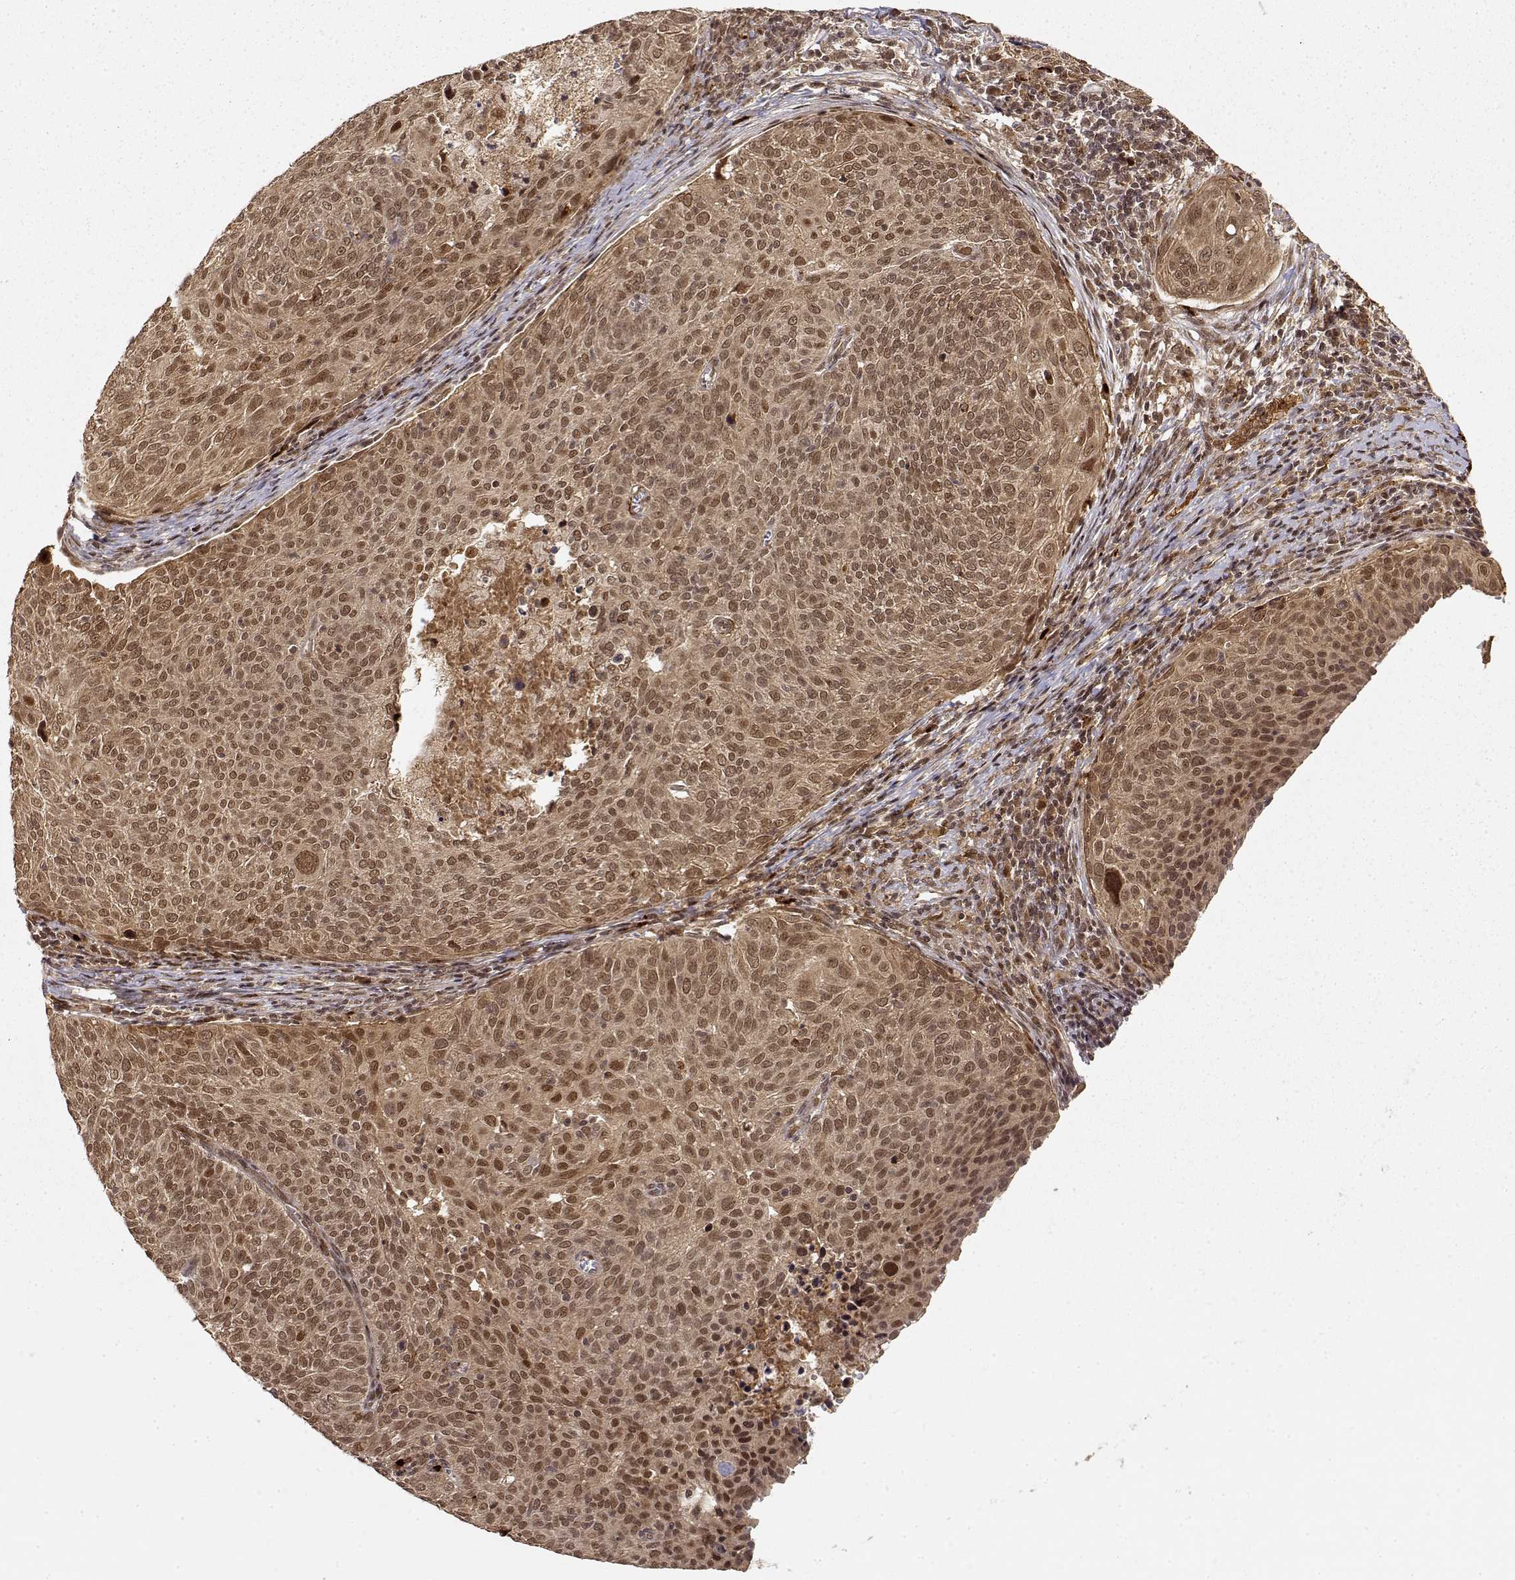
{"staining": {"intensity": "moderate", "quantity": ">75%", "location": "cytoplasmic/membranous,nuclear"}, "tissue": "cervical cancer", "cell_type": "Tumor cells", "image_type": "cancer", "snomed": [{"axis": "morphology", "description": "Squamous cell carcinoma, NOS"}, {"axis": "topography", "description": "Cervix"}], "caption": "There is medium levels of moderate cytoplasmic/membranous and nuclear expression in tumor cells of cervical cancer, as demonstrated by immunohistochemical staining (brown color).", "gene": "MAEA", "patient": {"sex": "female", "age": 39}}